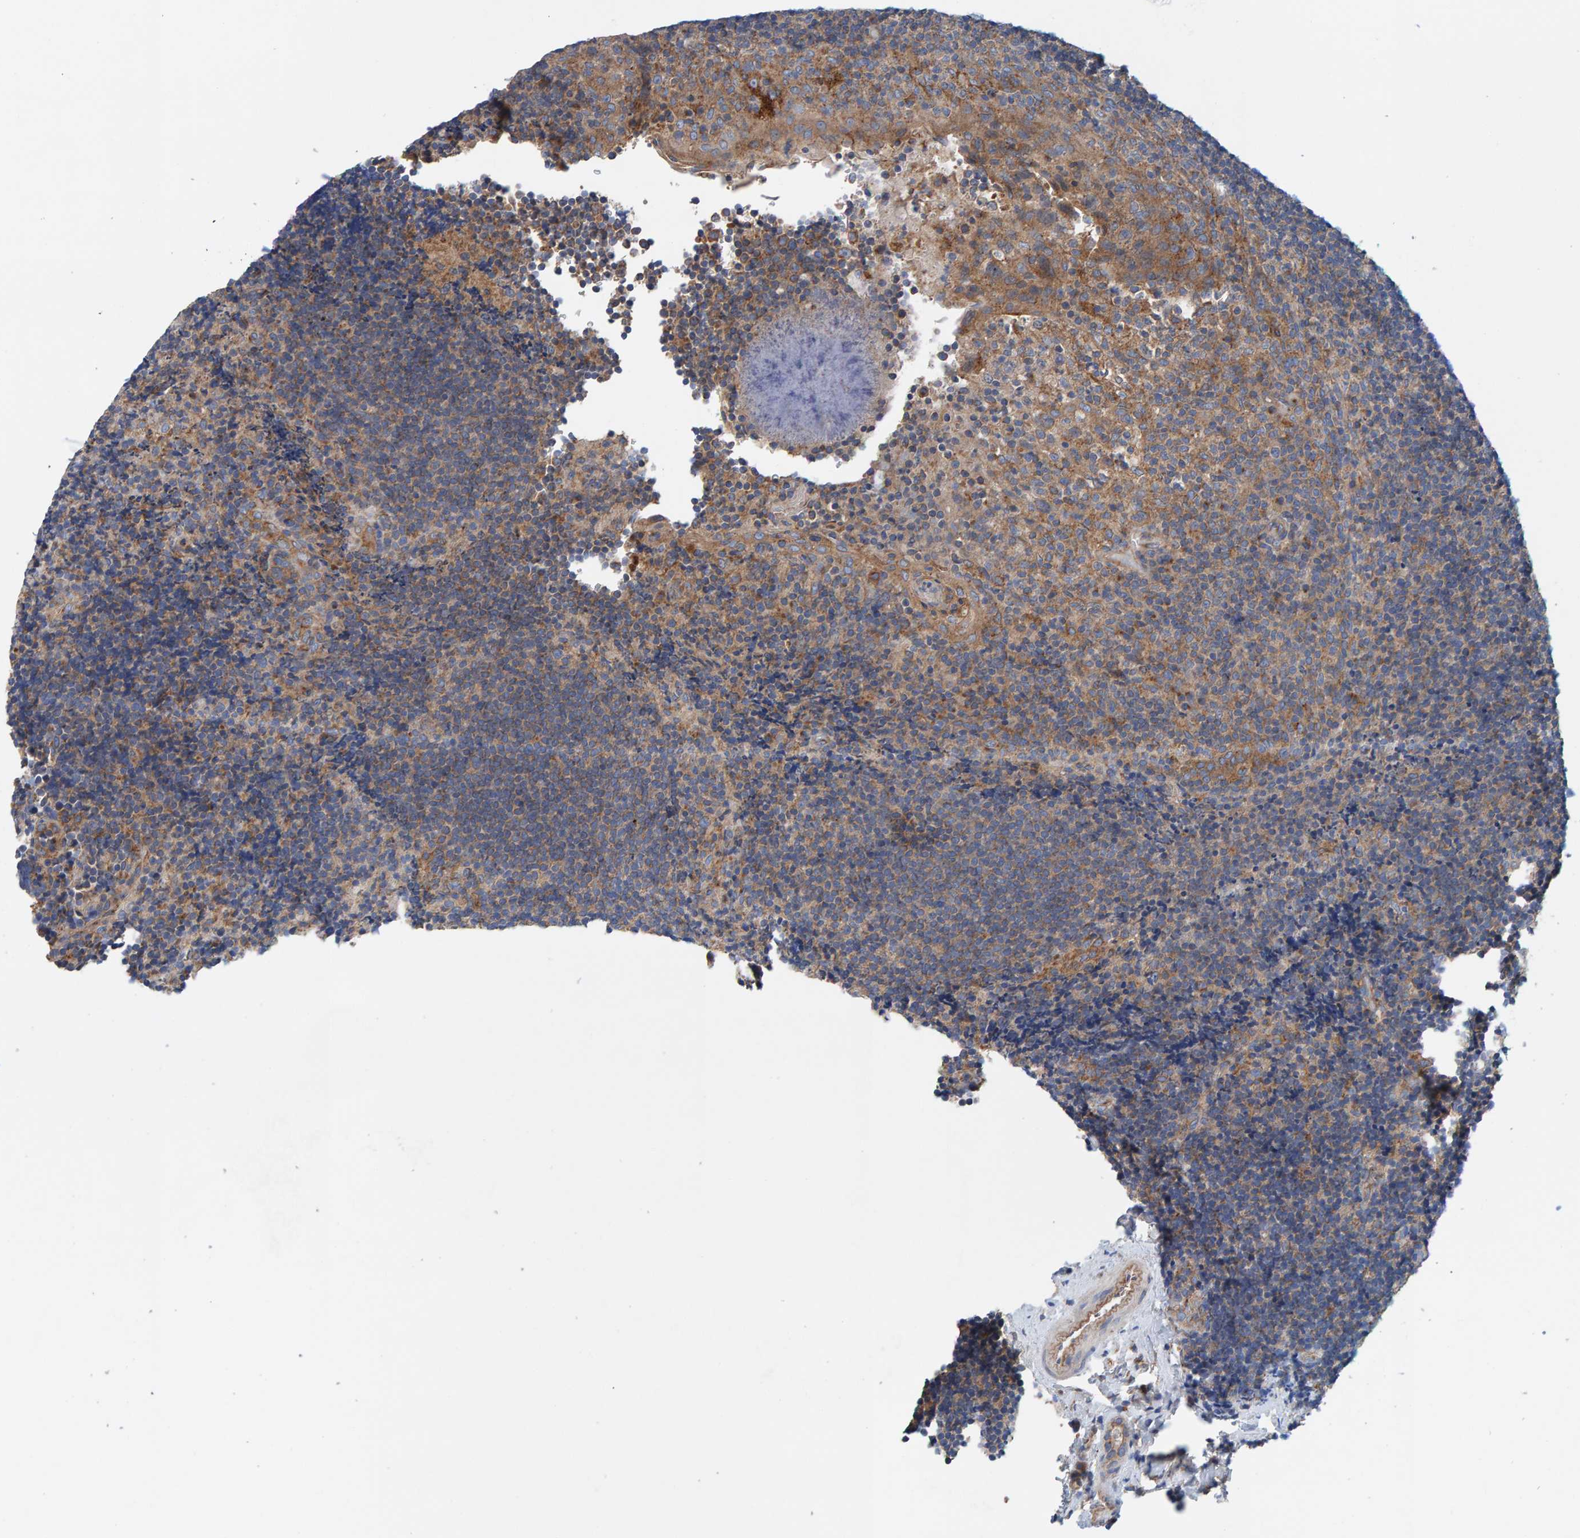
{"staining": {"intensity": "moderate", "quantity": "25%-75%", "location": "cytoplasmic/membranous"}, "tissue": "lymphoma", "cell_type": "Tumor cells", "image_type": "cancer", "snomed": [{"axis": "morphology", "description": "Malignant lymphoma, non-Hodgkin's type, High grade"}, {"axis": "topography", "description": "Tonsil"}], "caption": "Protein expression by immunohistochemistry (IHC) displays moderate cytoplasmic/membranous expression in about 25%-75% of tumor cells in lymphoma.", "gene": "MKLN1", "patient": {"sex": "female", "age": 36}}